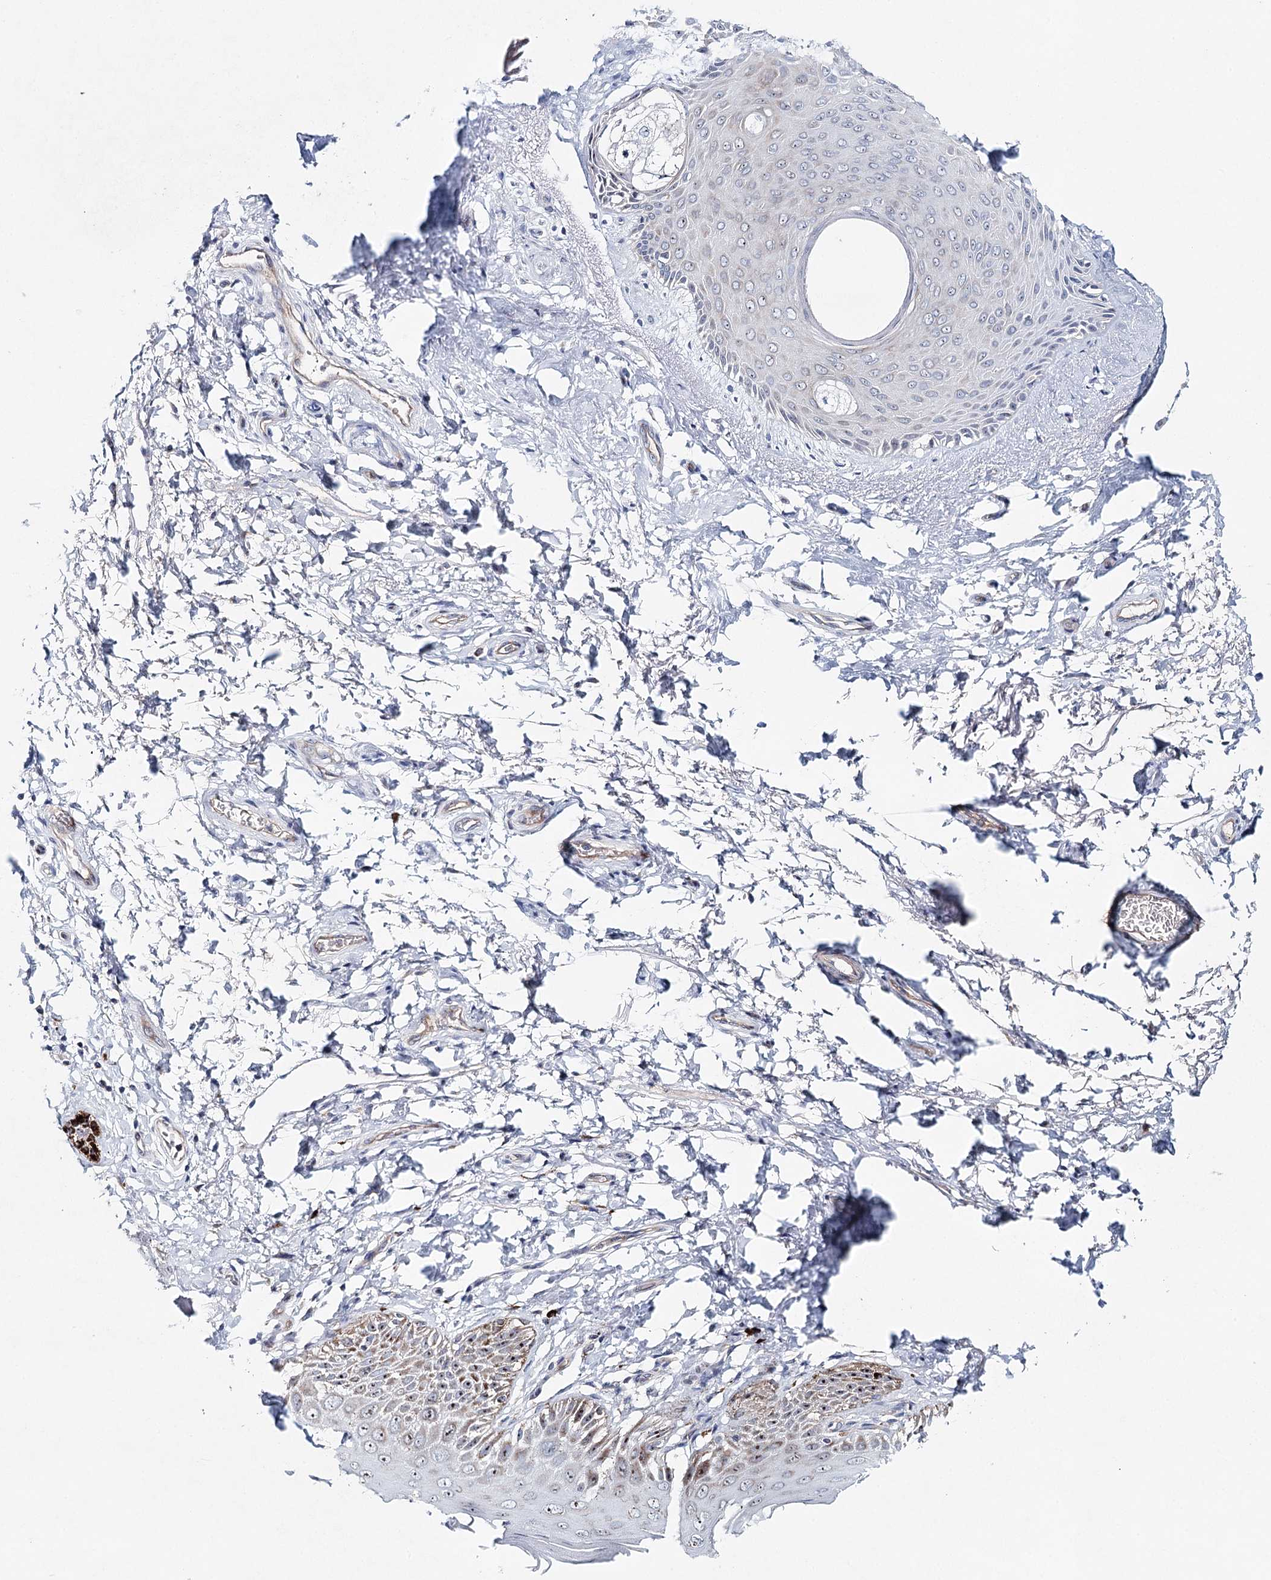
{"staining": {"intensity": "moderate", "quantity": "<25%", "location": "cytoplasmic/membranous,nuclear"}, "tissue": "skin", "cell_type": "Epidermal cells", "image_type": "normal", "snomed": [{"axis": "morphology", "description": "Normal tissue, NOS"}, {"axis": "topography", "description": "Anal"}], "caption": "Protein staining by IHC demonstrates moderate cytoplasmic/membranous,nuclear positivity in about <25% of epidermal cells in benign skin.", "gene": "RBM43", "patient": {"sex": "male", "age": 44}}